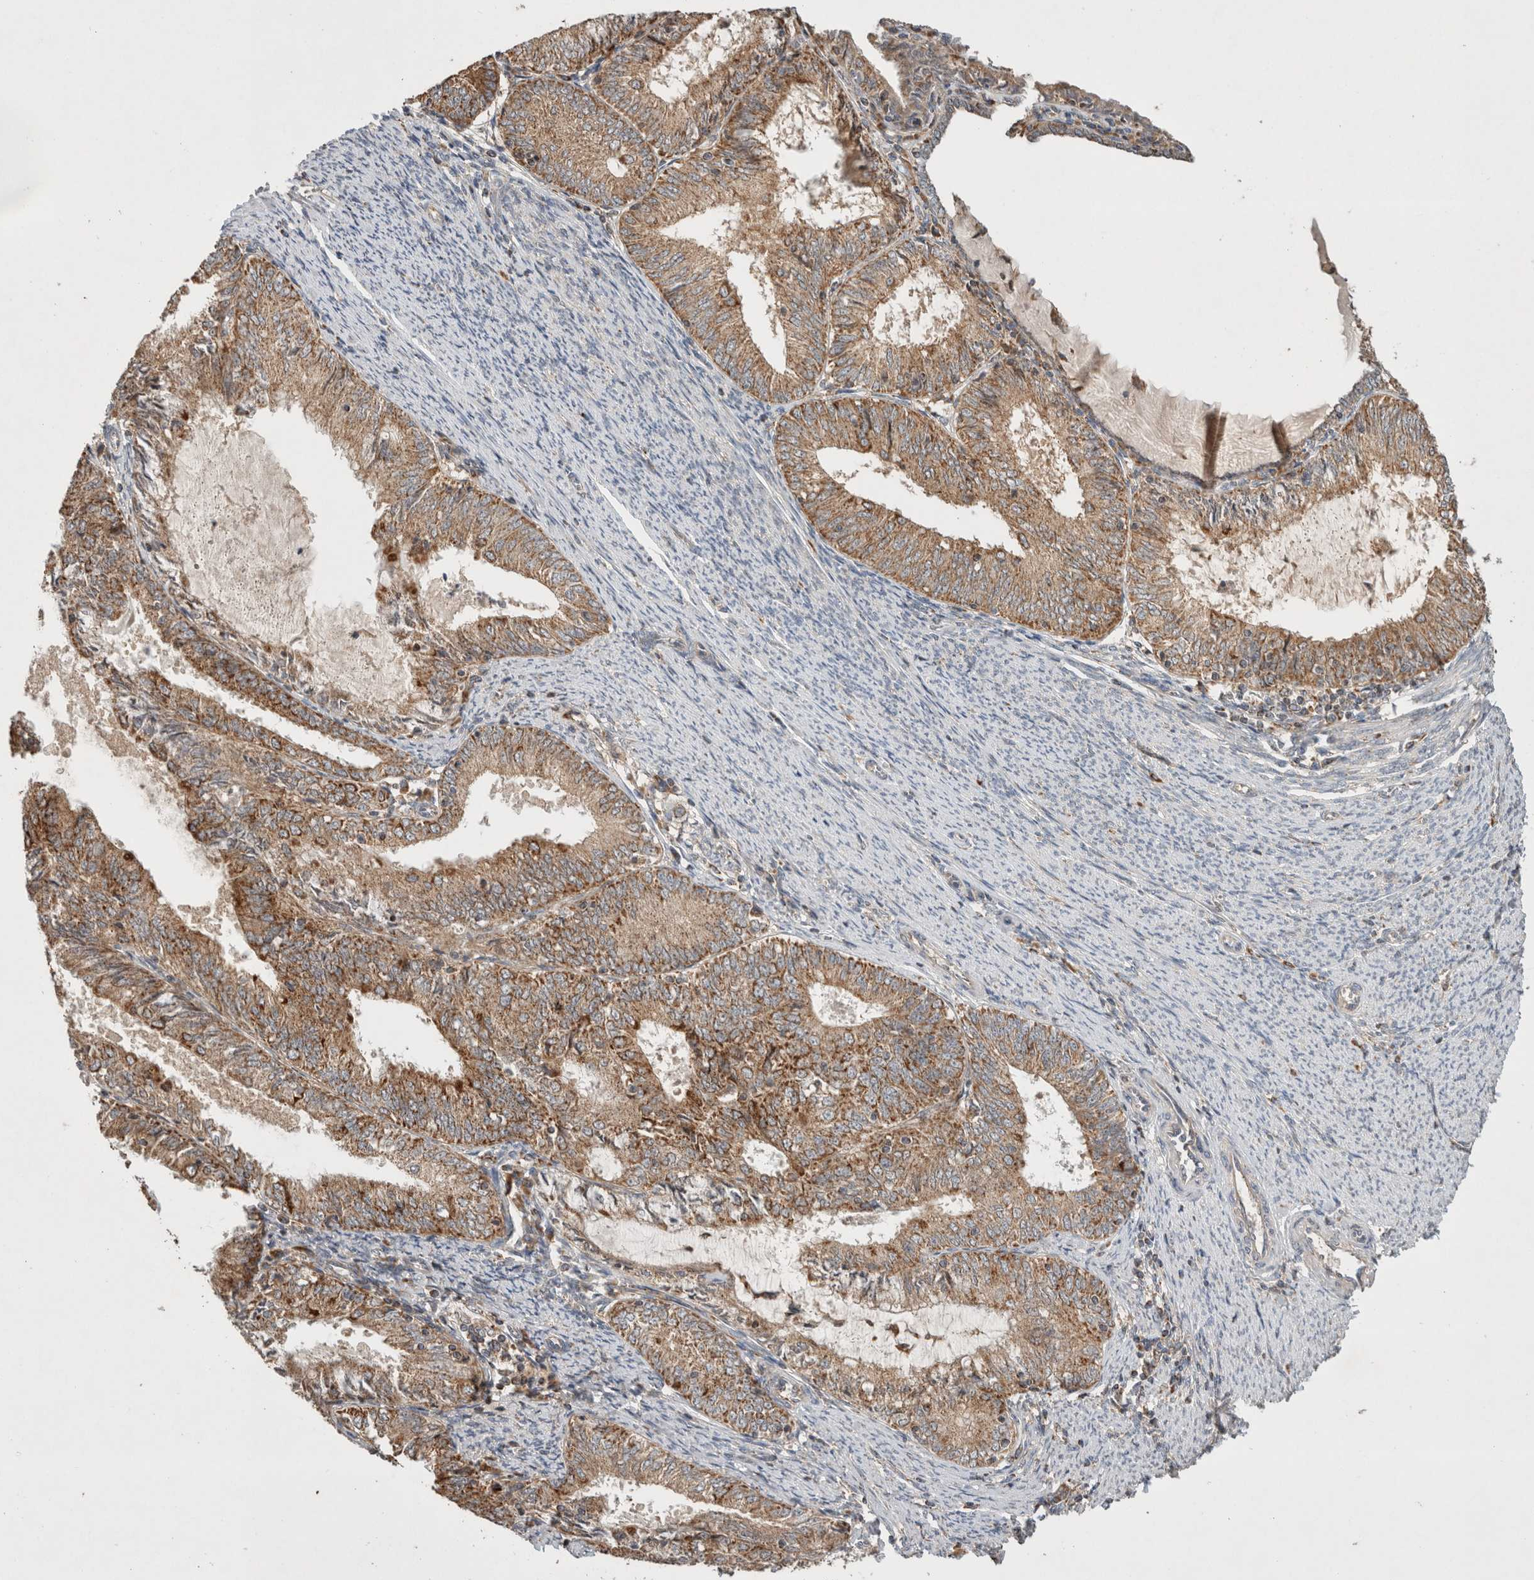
{"staining": {"intensity": "moderate", "quantity": ">75%", "location": "cytoplasmic/membranous"}, "tissue": "endometrial cancer", "cell_type": "Tumor cells", "image_type": "cancer", "snomed": [{"axis": "morphology", "description": "Adenocarcinoma, NOS"}, {"axis": "topography", "description": "Endometrium"}], "caption": "Endometrial adenocarcinoma tissue displays moderate cytoplasmic/membranous positivity in approximately >75% of tumor cells", "gene": "AMPD1", "patient": {"sex": "female", "age": 57}}